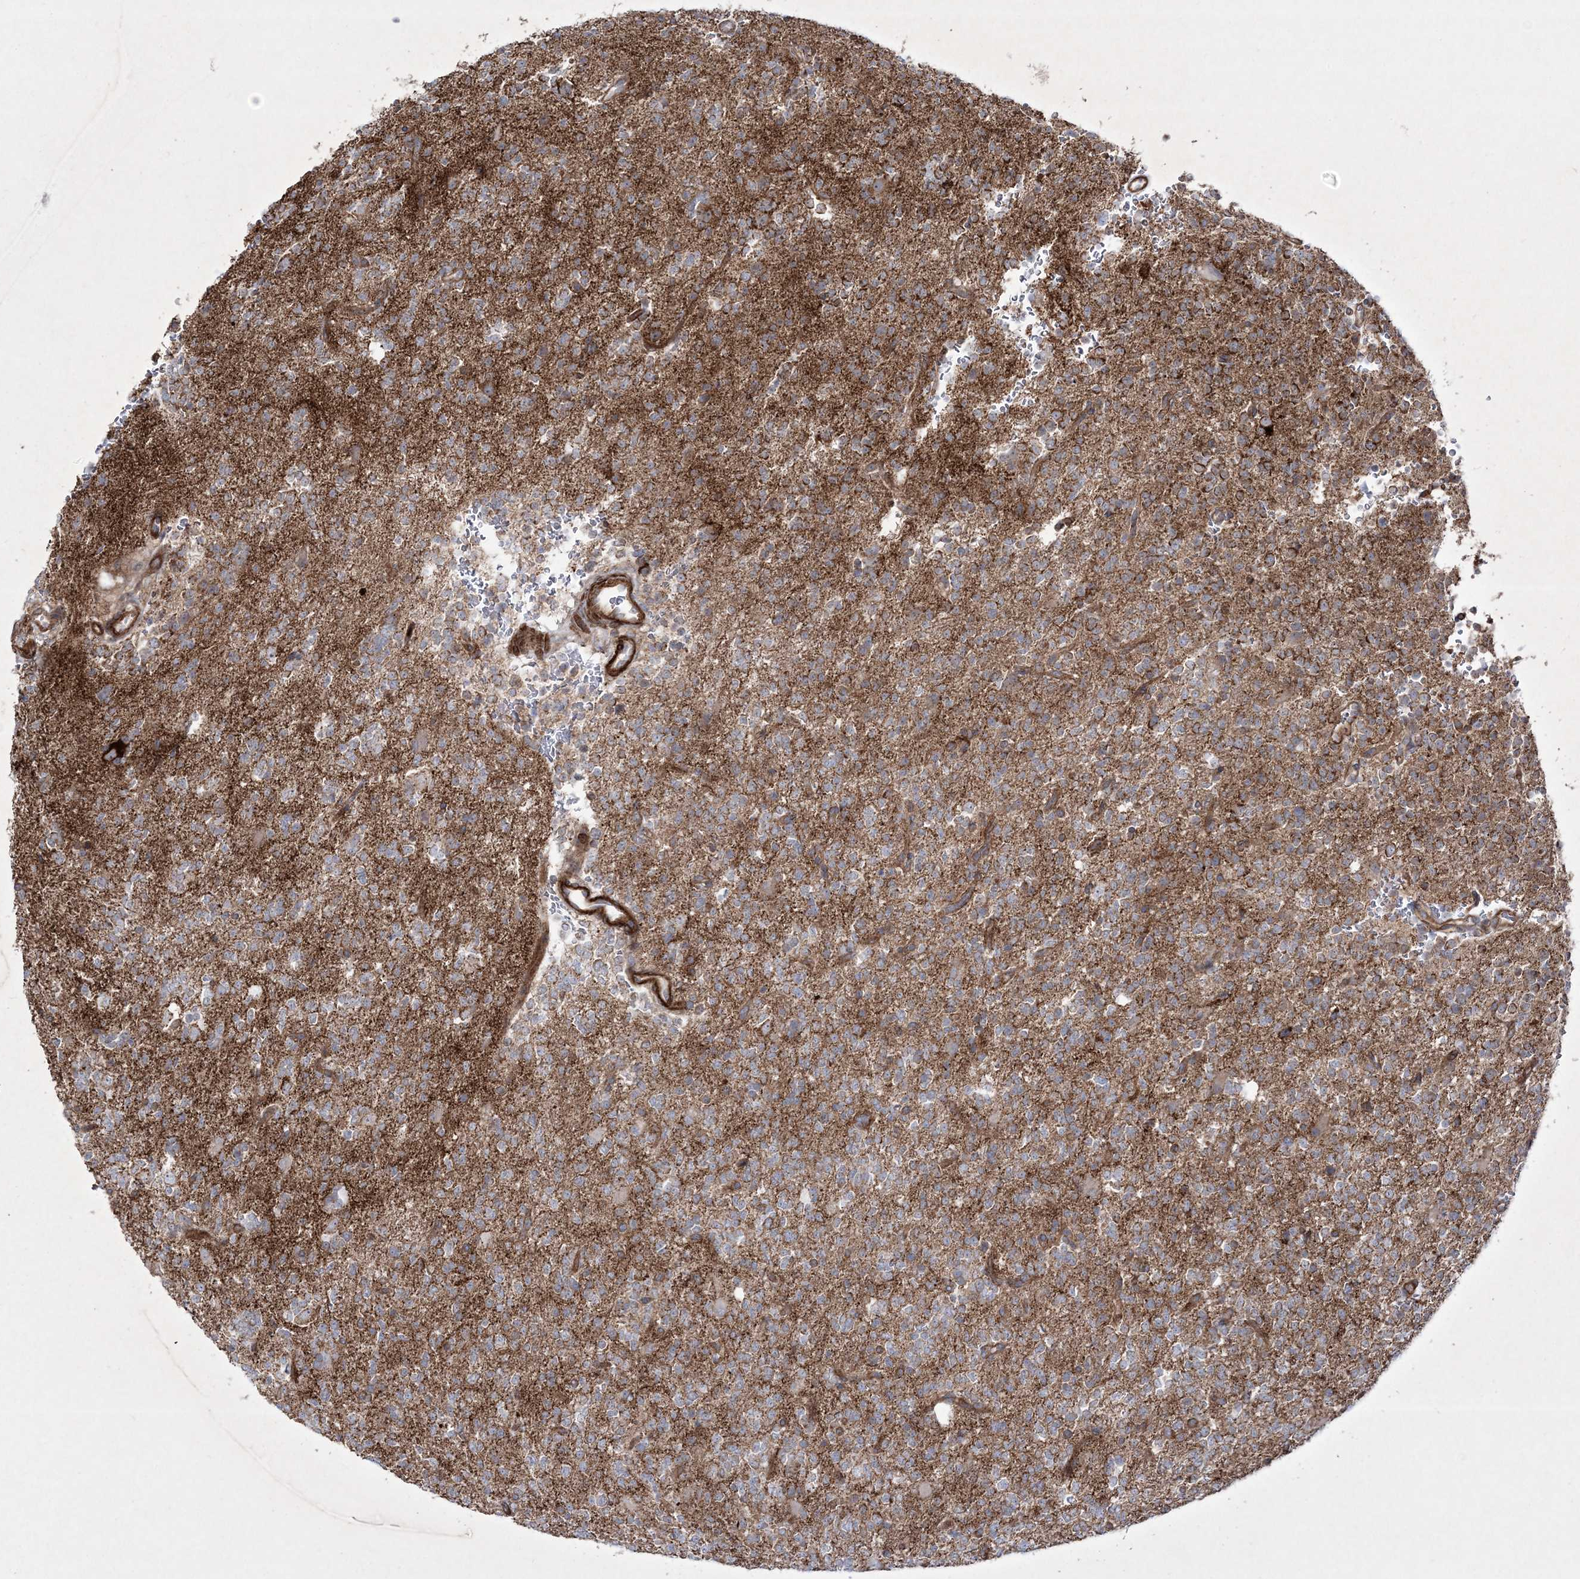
{"staining": {"intensity": "weak", "quantity": "<25%", "location": "cytoplasmic/membranous"}, "tissue": "glioma", "cell_type": "Tumor cells", "image_type": "cancer", "snomed": [{"axis": "morphology", "description": "Glioma, malignant, High grade"}, {"axis": "topography", "description": "Brain"}], "caption": "This is an immunohistochemistry histopathology image of high-grade glioma (malignant). There is no positivity in tumor cells.", "gene": "RICTOR", "patient": {"sex": "female", "age": 62}}